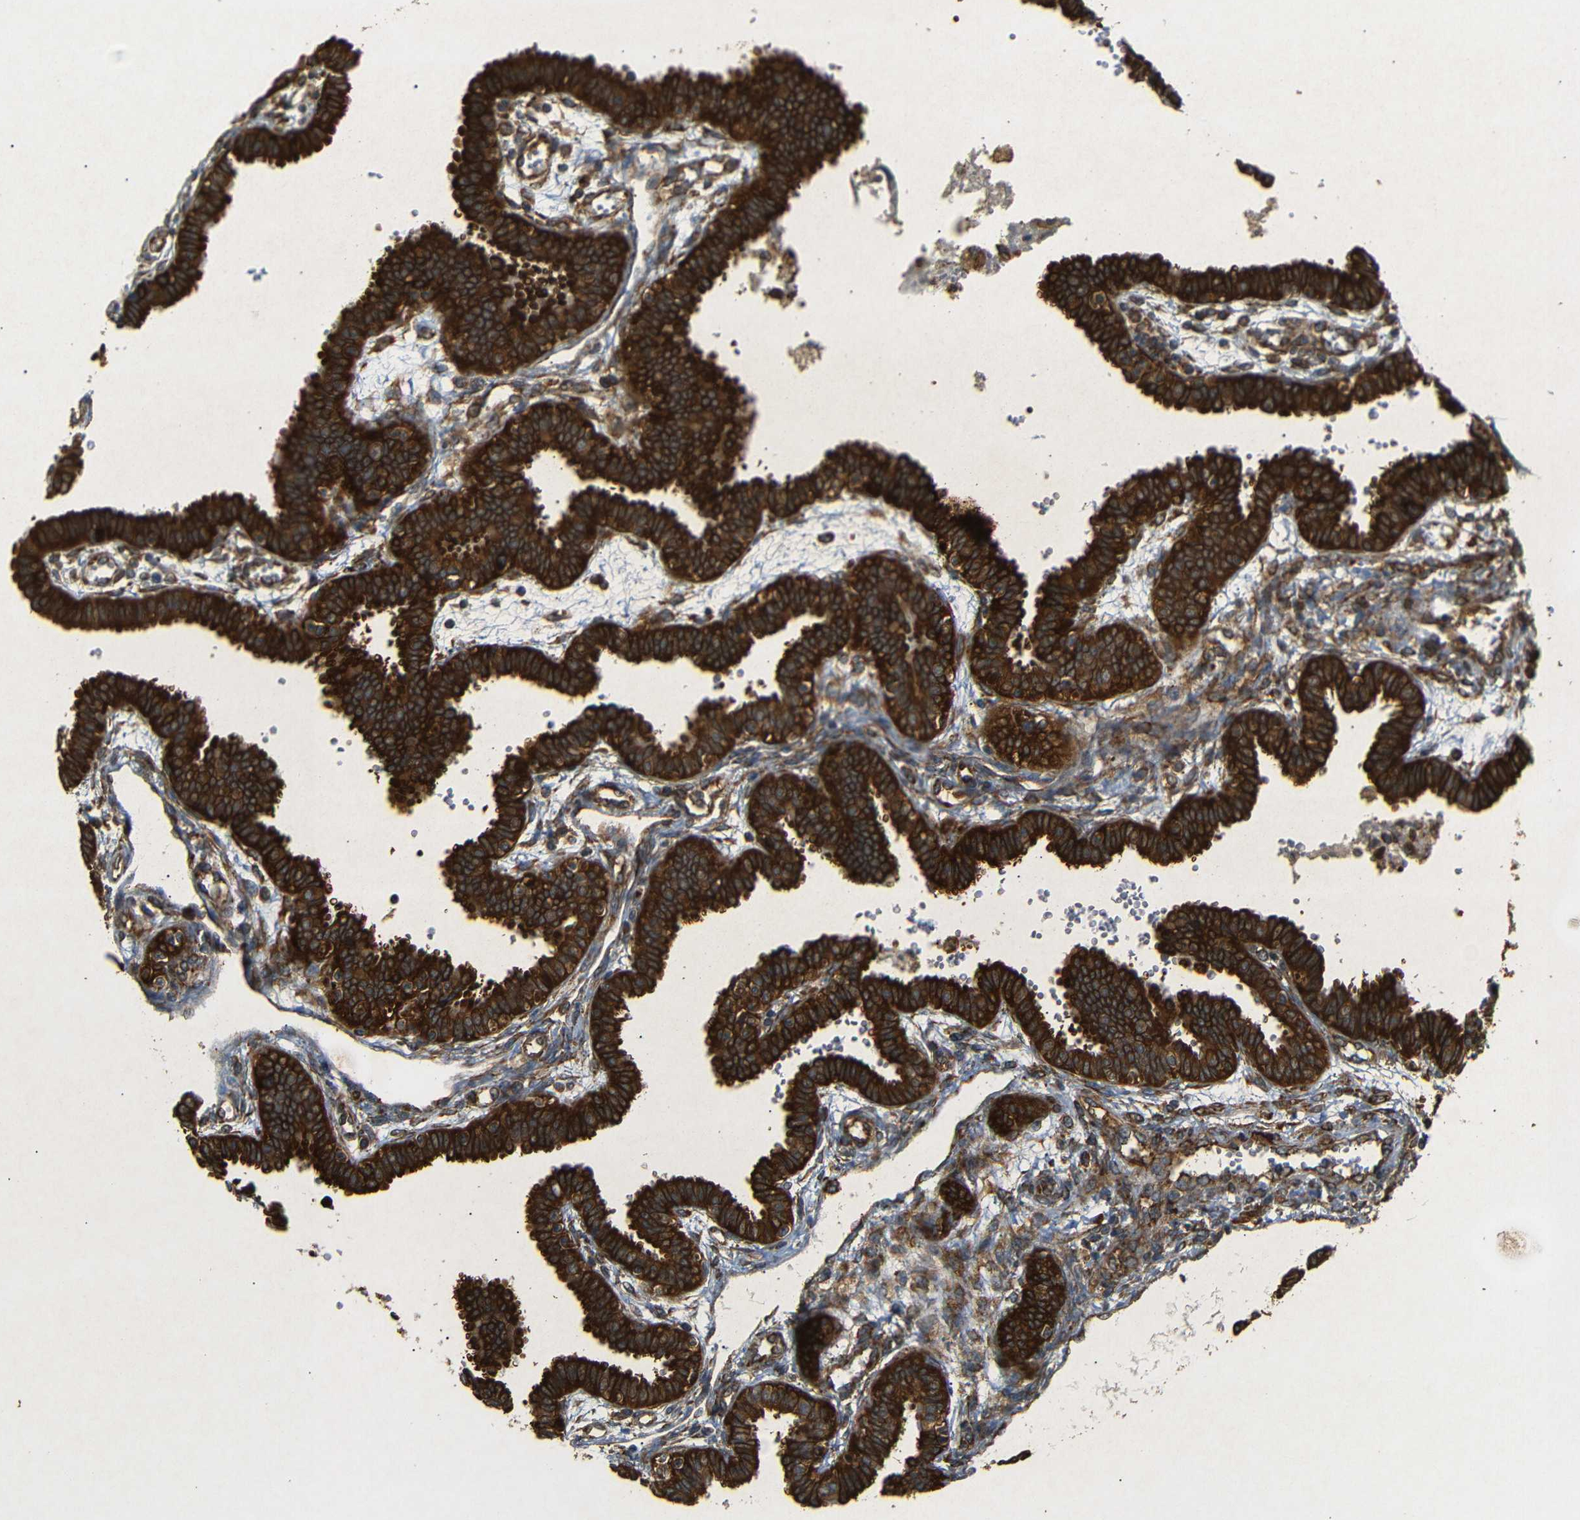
{"staining": {"intensity": "strong", "quantity": ">75%", "location": "cytoplasmic/membranous"}, "tissue": "fallopian tube", "cell_type": "Glandular cells", "image_type": "normal", "snomed": [{"axis": "morphology", "description": "Normal tissue, NOS"}, {"axis": "topography", "description": "Fallopian tube"}], "caption": "A micrograph showing strong cytoplasmic/membranous staining in about >75% of glandular cells in normal fallopian tube, as visualized by brown immunohistochemical staining.", "gene": "BTF3", "patient": {"sex": "female", "age": 32}}